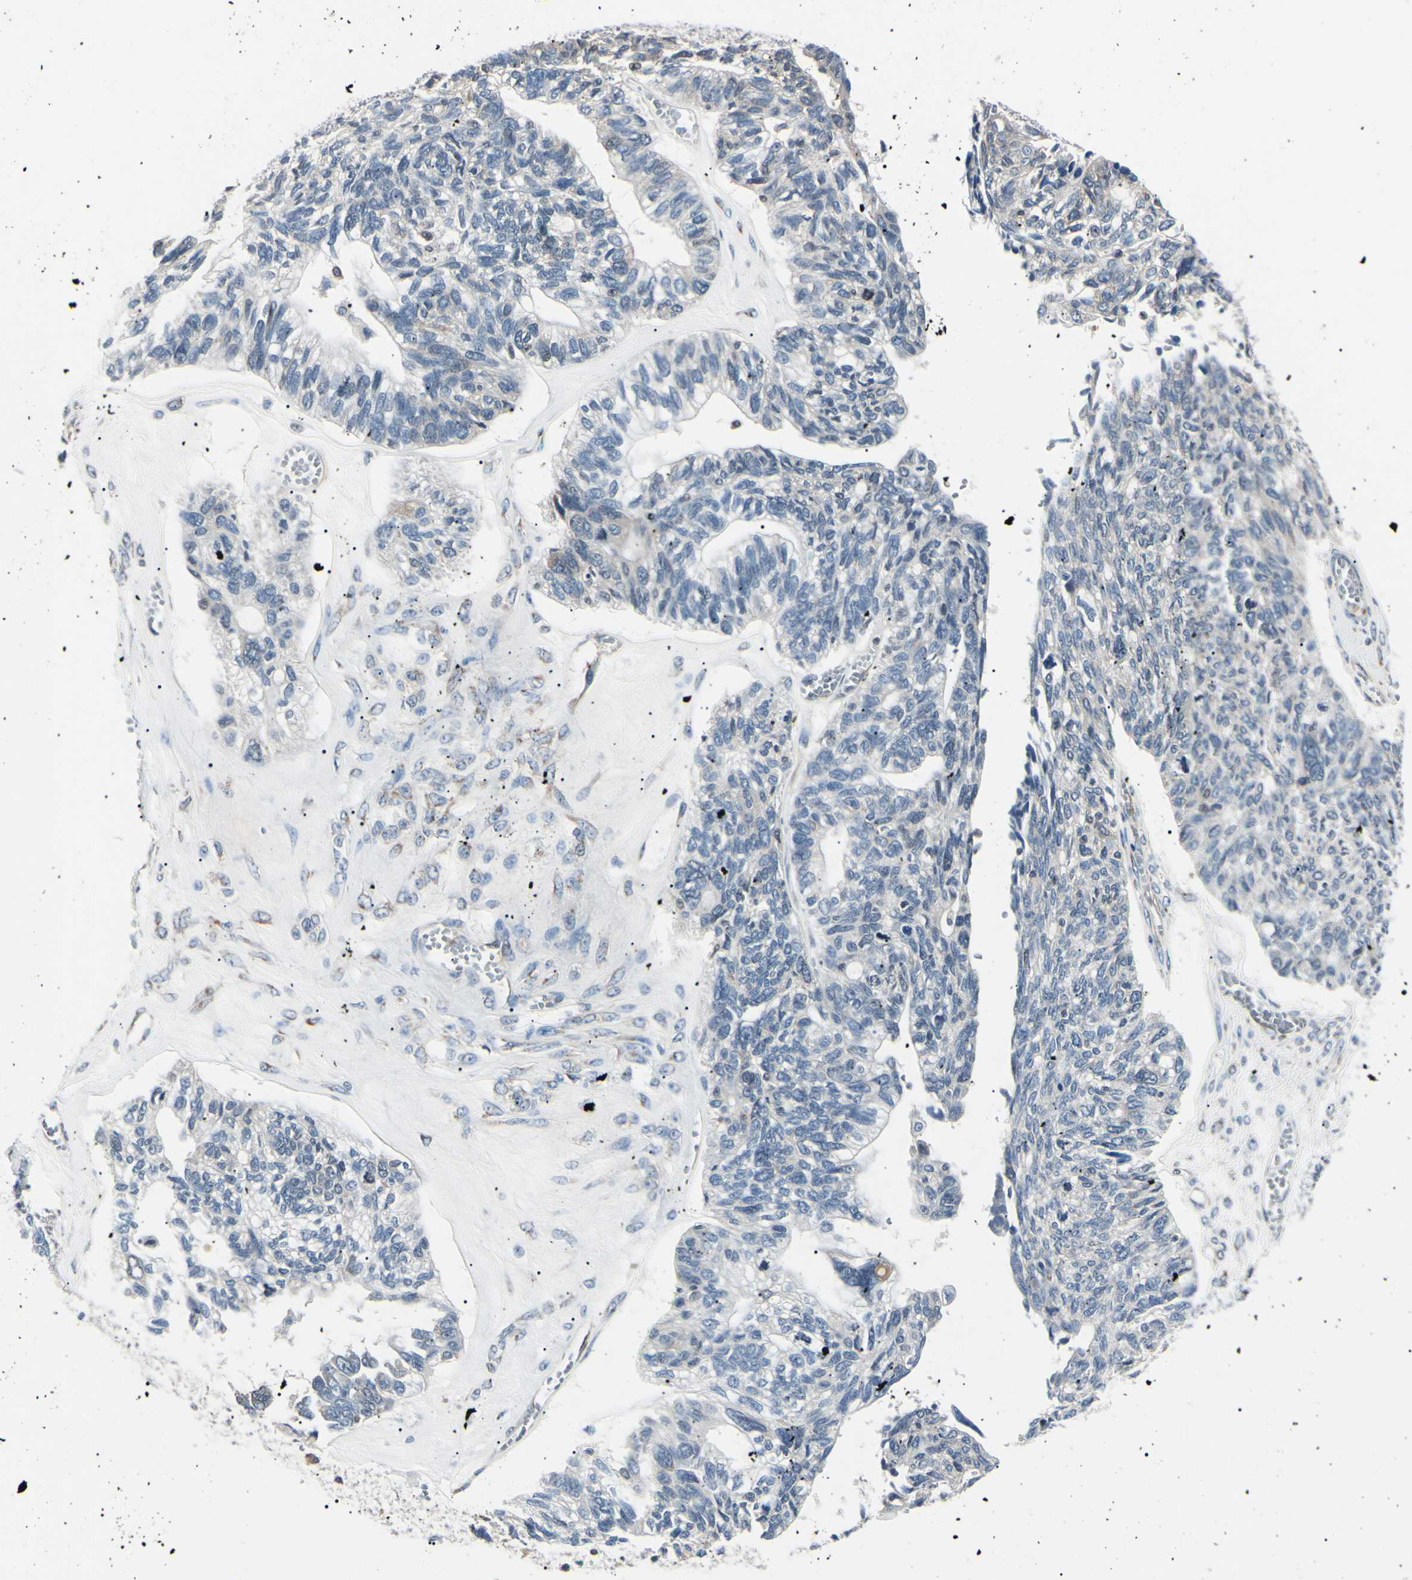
{"staining": {"intensity": "negative", "quantity": "none", "location": "none"}, "tissue": "ovarian cancer", "cell_type": "Tumor cells", "image_type": "cancer", "snomed": [{"axis": "morphology", "description": "Cystadenocarcinoma, serous, NOS"}, {"axis": "topography", "description": "Ovary"}], "caption": "Image shows no significant protein positivity in tumor cells of ovarian cancer. The staining is performed using DAB brown chromogen with nuclei counter-stained in using hematoxylin.", "gene": "MAPRE1", "patient": {"sex": "female", "age": 79}}